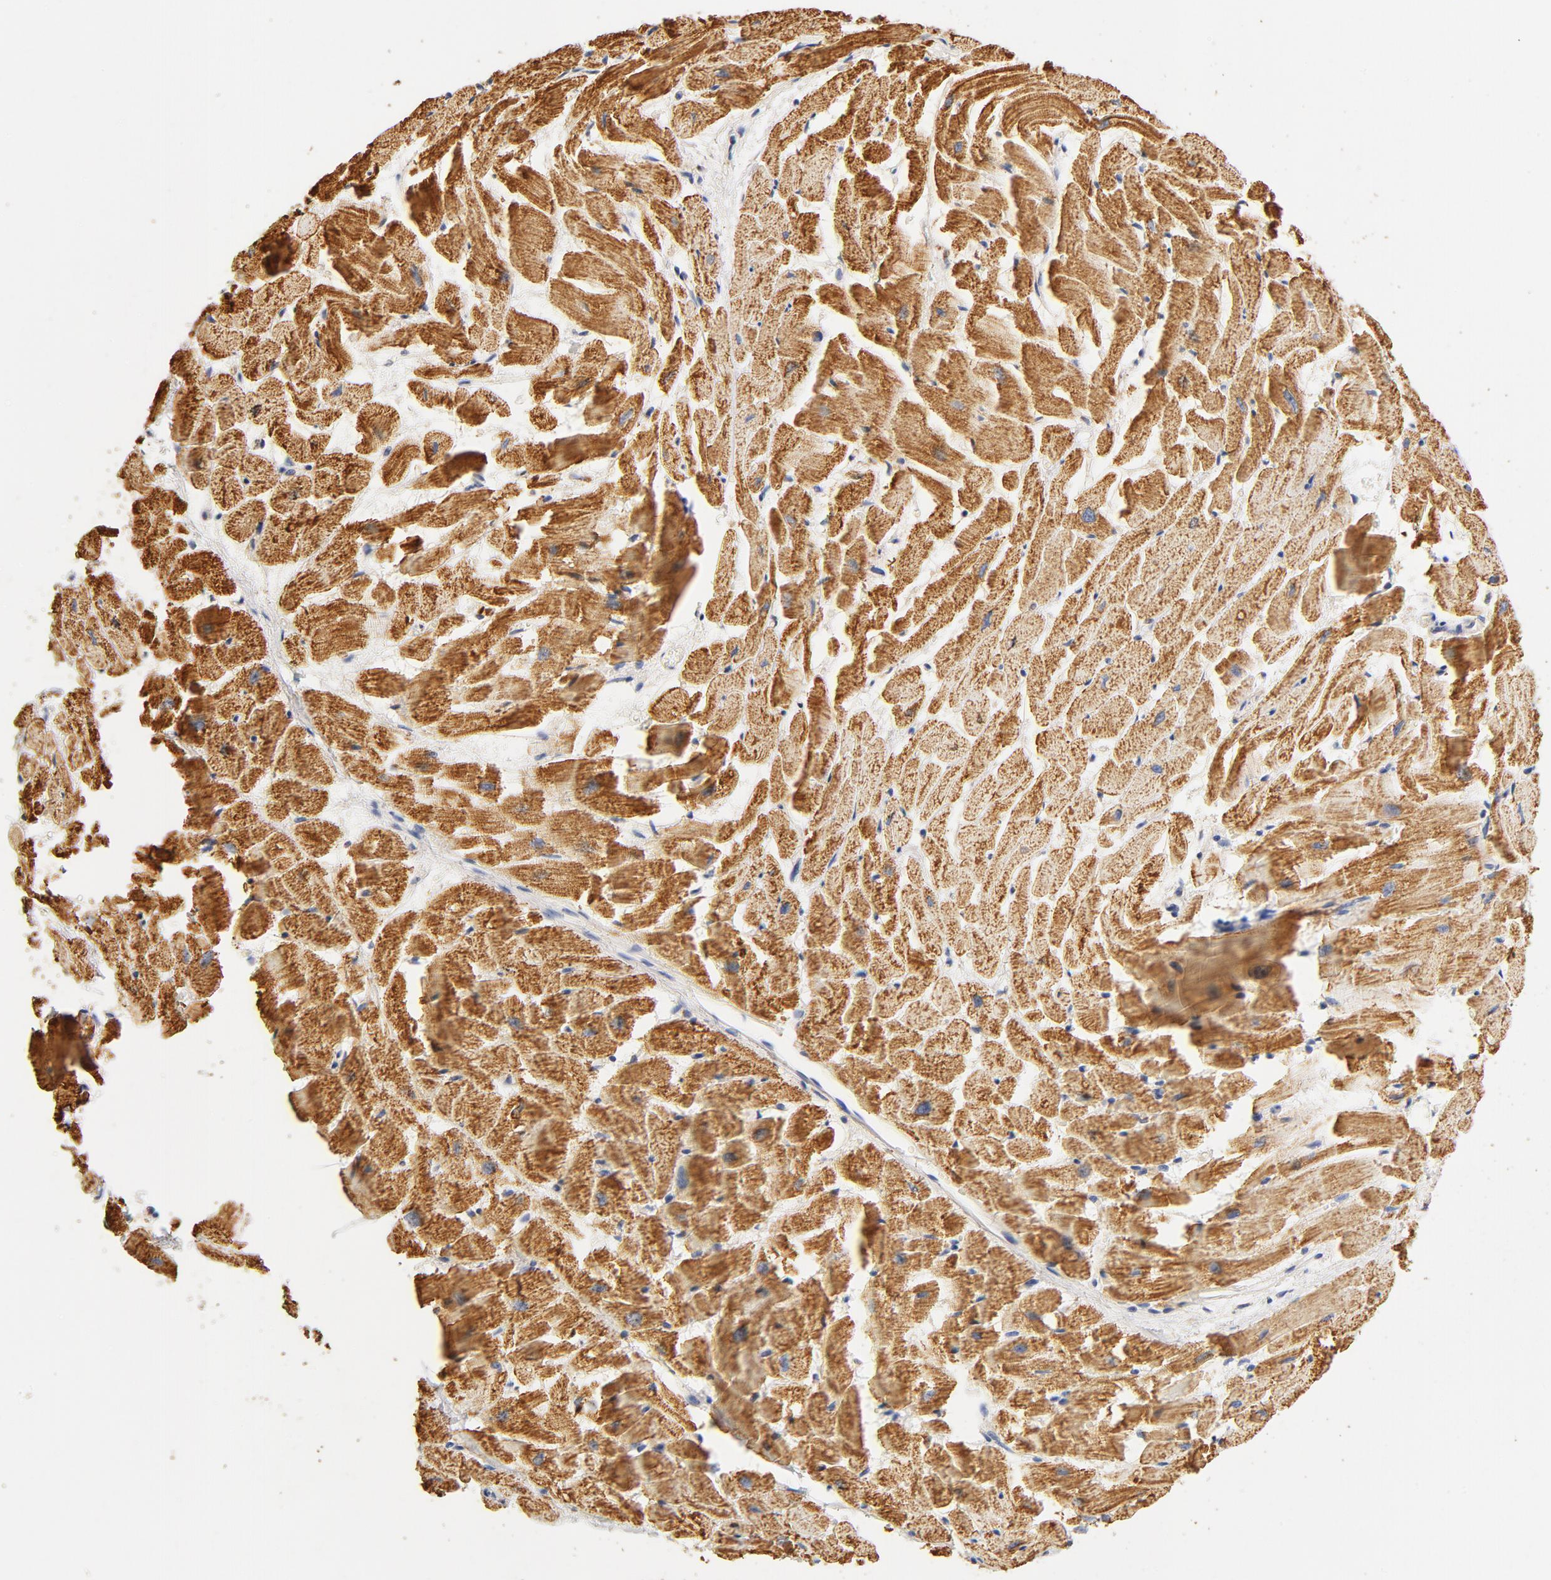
{"staining": {"intensity": "strong", "quantity": ">75%", "location": "cytoplasmic/membranous"}, "tissue": "heart muscle", "cell_type": "Cardiomyocytes", "image_type": "normal", "snomed": [{"axis": "morphology", "description": "Normal tissue, NOS"}, {"axis": "topography", "description": "Heart"}], "caption": "DAB immunohistochemical staining of normal heart muscle exhibits strong cytoplasmic/membranous protein expression in about >75% of cardiomyocytes. Using DAB (3,3'-diaminobenzidine) (brown) and hematoxylin (blue) stains, captured at high magnification using brightfield microscopy.", "gene": "COX4I1", "patient": {"sex": "female", "age": 19}}